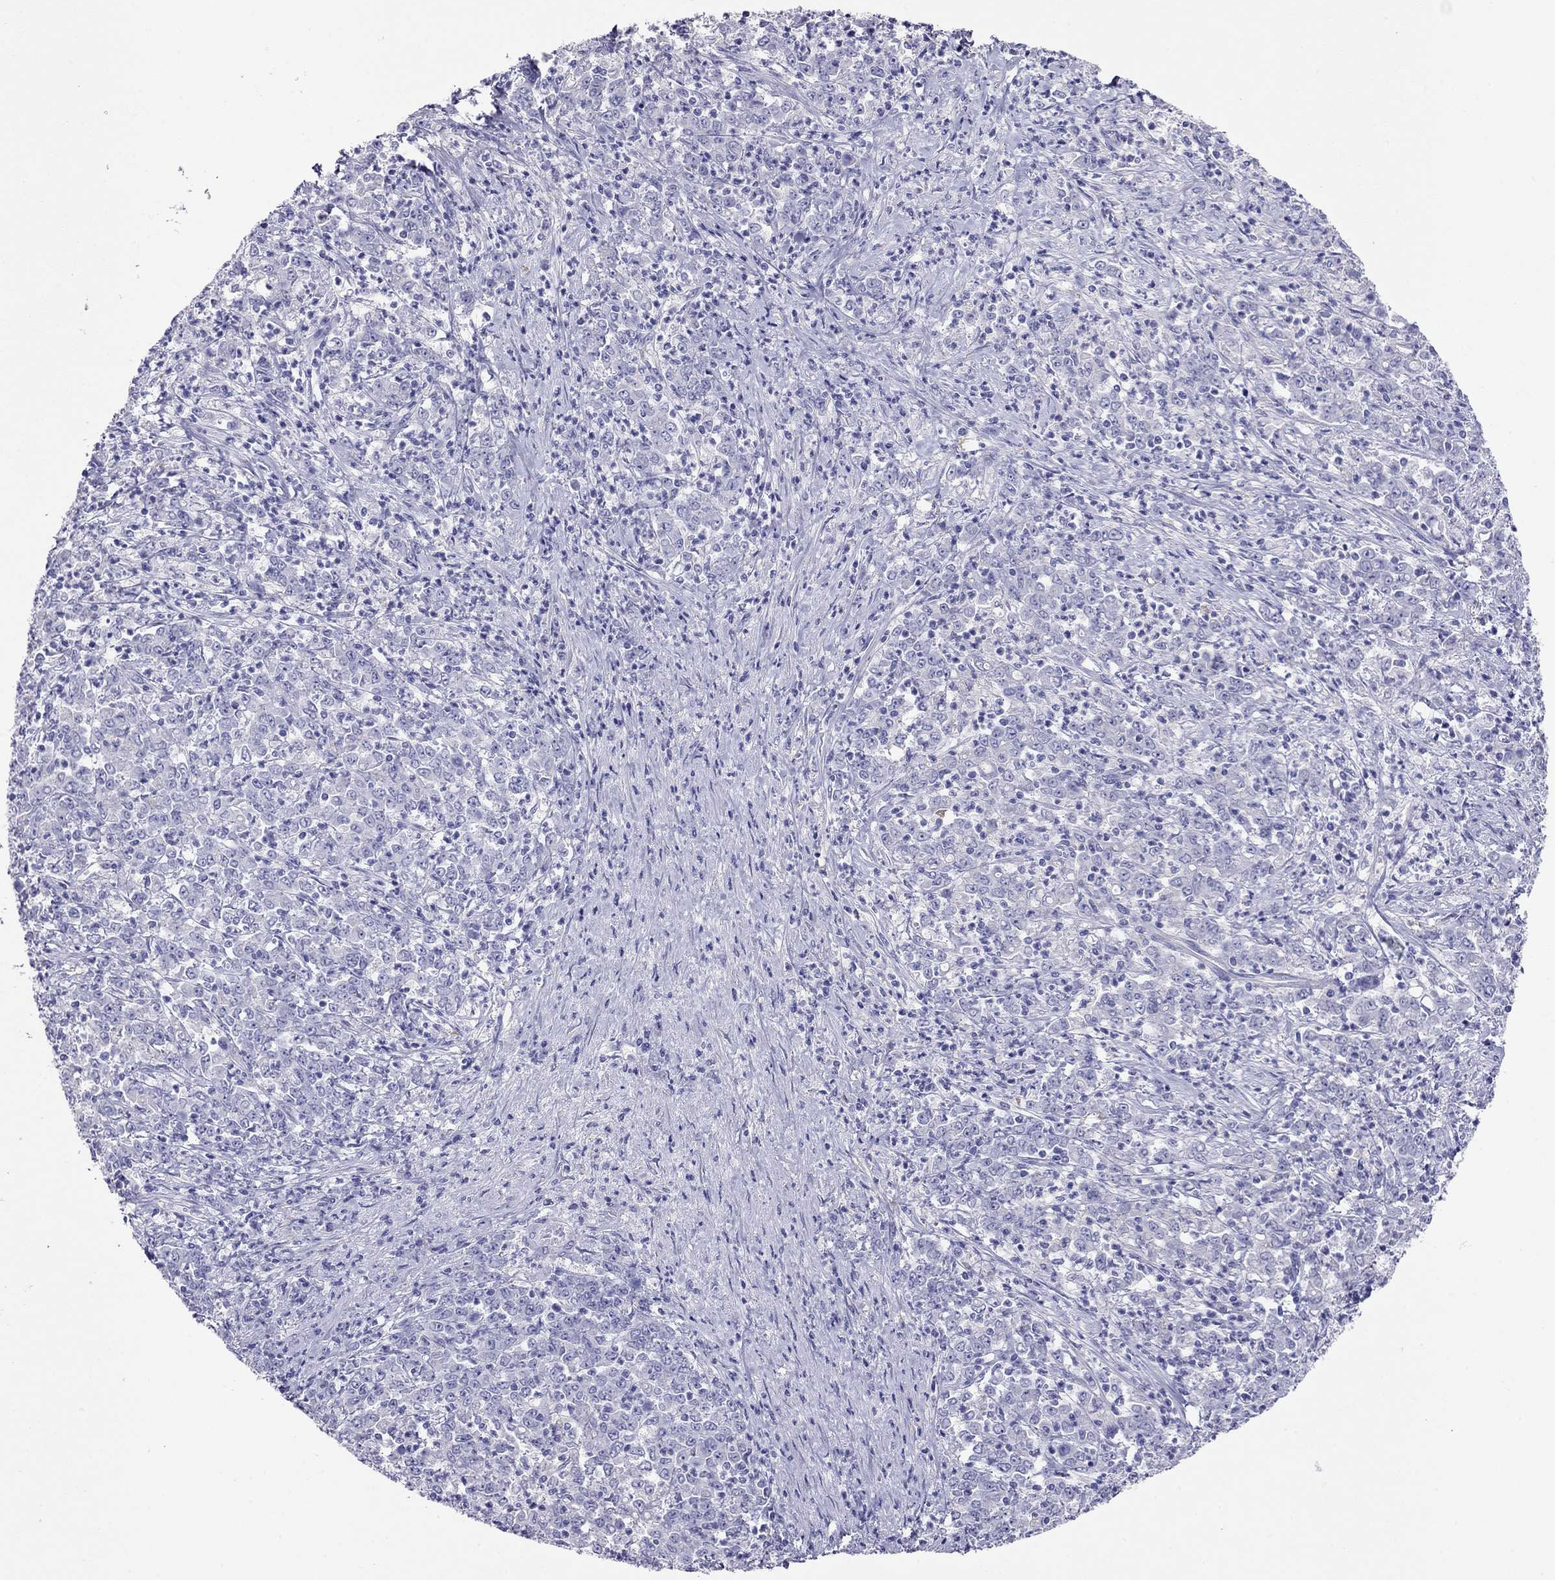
{"staining": {"intensity": "negative", "quantity": "none", "location": "none"}, "tissue": "stomach cancer", "cell_type": "Tumor cells", "image_type": "cancer", "snomed": [{"axis": "morphology", "description": "Adenocarcinoma, NOS"}, {"axis": "topography", "description": "Stomach, lower"}], "caption": "An immunohistochemistry image of stomach cancer (adenocarcinoma) is shown. There is no staining in tumor cells of stomach cancer (adenocarcinoma).", "gene": "CAPNS2", "patient": {"sex": "female", "age": 71}}